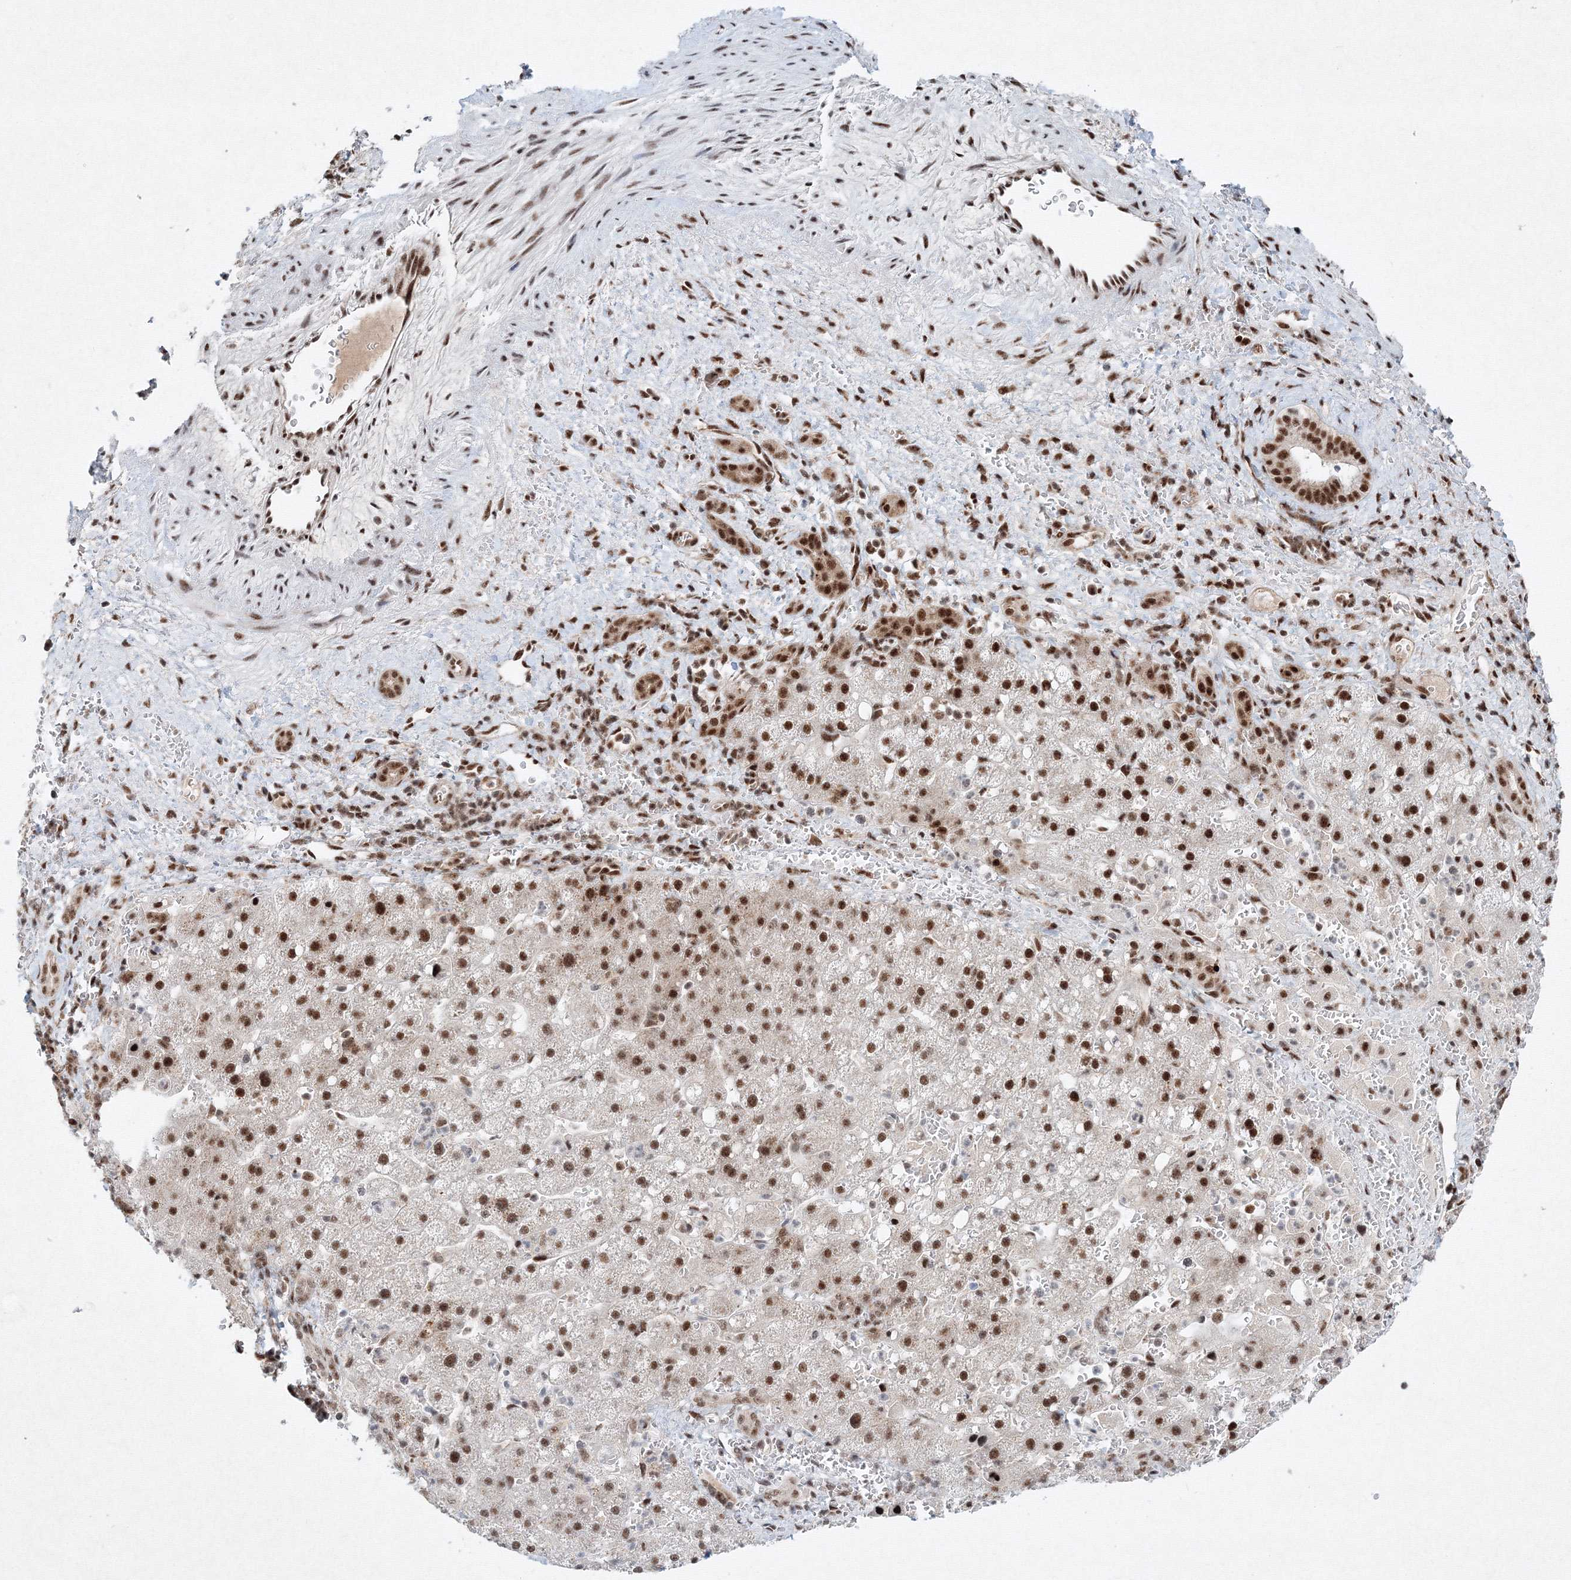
{"staining": {"intensity": "strong", "quantity": ">75%", "location": "nuclear"}, "tissue": "liver cancer", "cell_type": "Tumor cells", "image_type": "cancer", "snomed": [{"axis": "morphology", "description": "Carcinoma, Hepatocellular, NOS"}, {"axis": "topography", "description": "Liver"}], "caption": "Immunohistochemical staining of liver cancer (hepatocellular carcinoma) exhibits high levels of strong nuclear protein positivity in approximately >75% of tumor cells.", "gene": "SNRPC", "patient": {"sex": "male", "age": 57}}